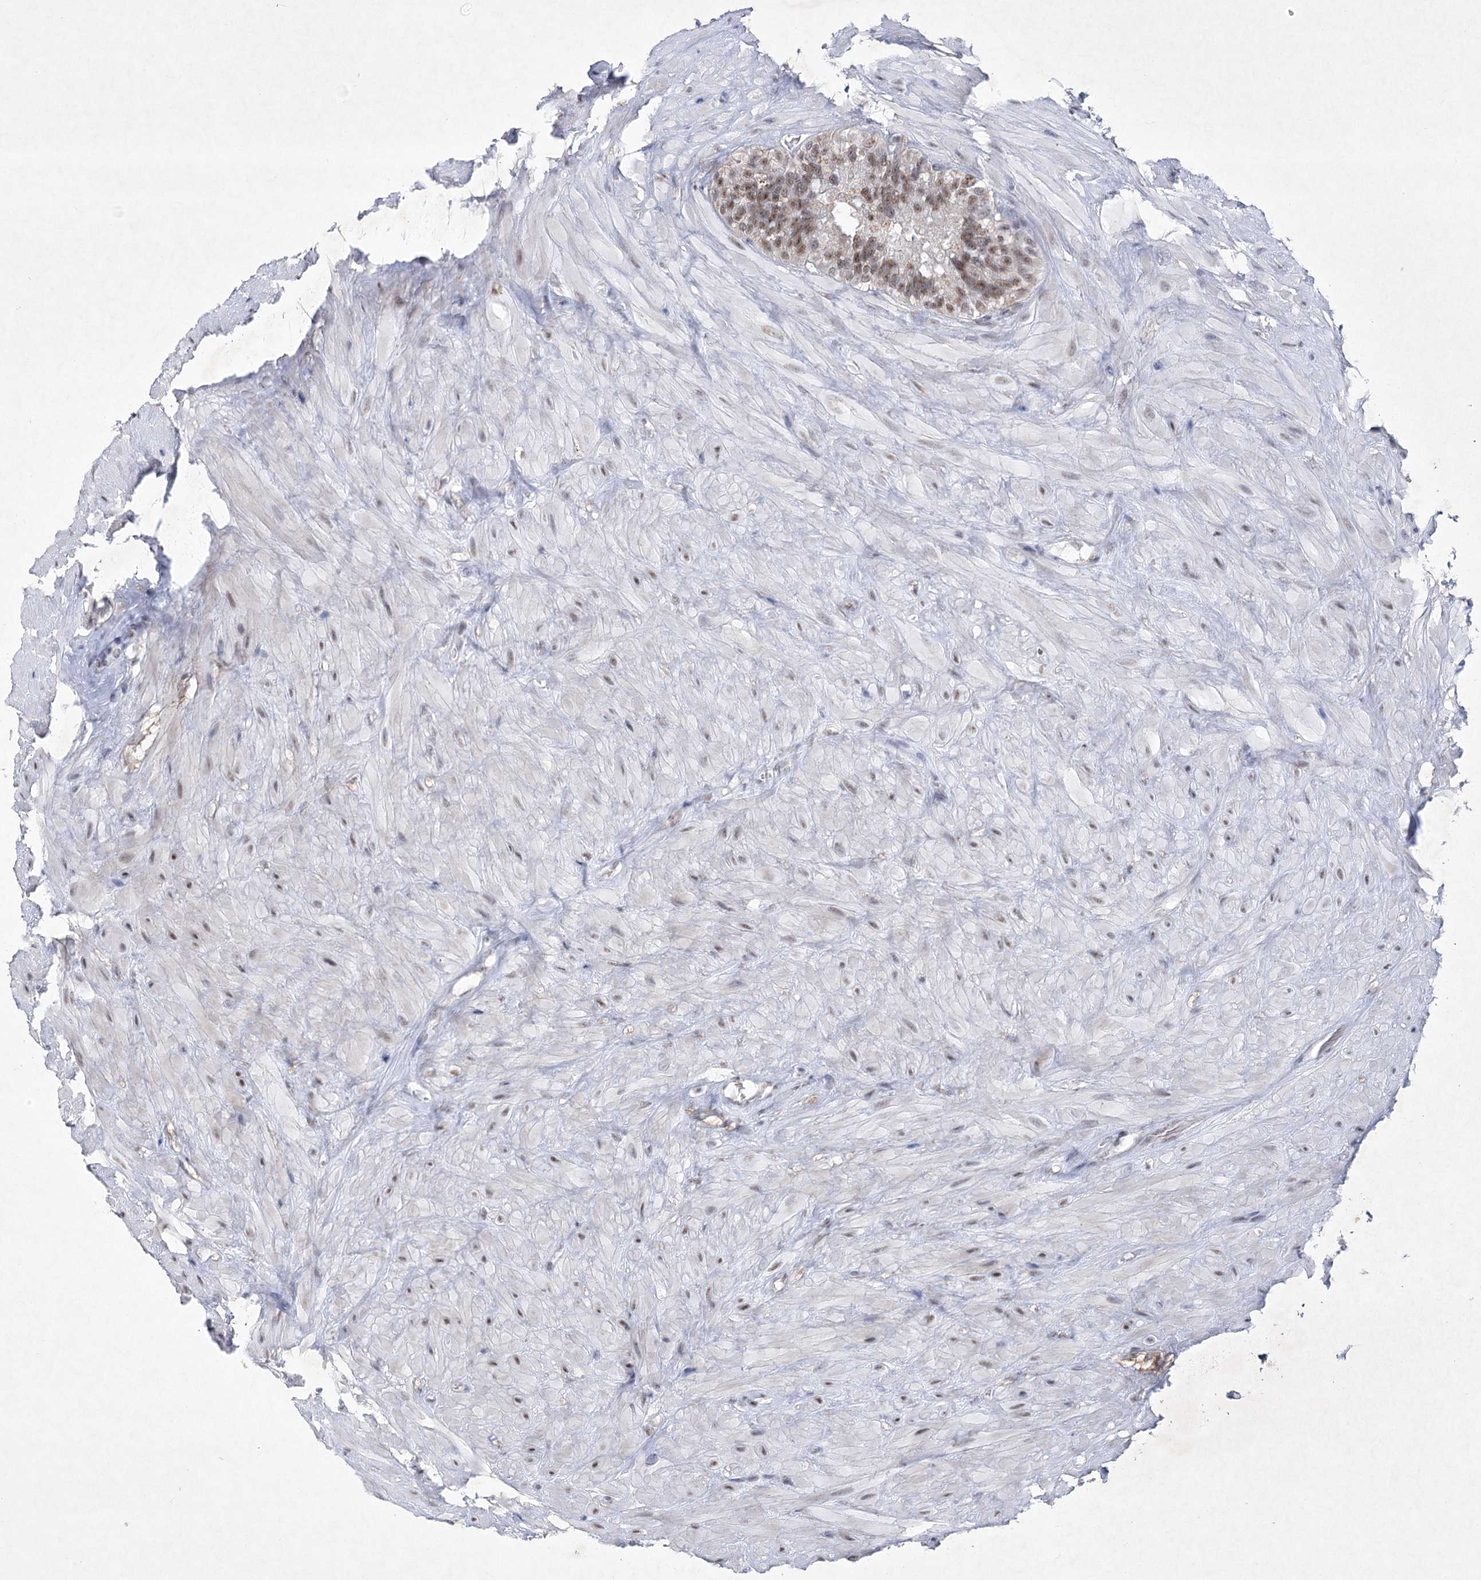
{"staining": {"intensity": "moderate", "quantity": "<25%", "location": "nuclear"}, "tissue": "seminal vesicle", "cell_type": "Glandular cells", "image_type": "normal", "snomed": [{"axis": "morphology", "description": "Normal tissue, NOS"}, {"axis": "topography", "description": "Seminal veicle"}], "caption": "High-magnification brightfield microscopy of unremarkable seminal vesicle stained with DAB (3,3'-diaminobenzidine) (brown) and counterstained with hematoxylin (blue). glandular cells exhibit moderate nuclear positivity is present in about<25% of cells. Nuclei are stained in blue.", "gene": "ENSG00000275740", "patient": {"sex": "male", "age": 80}}